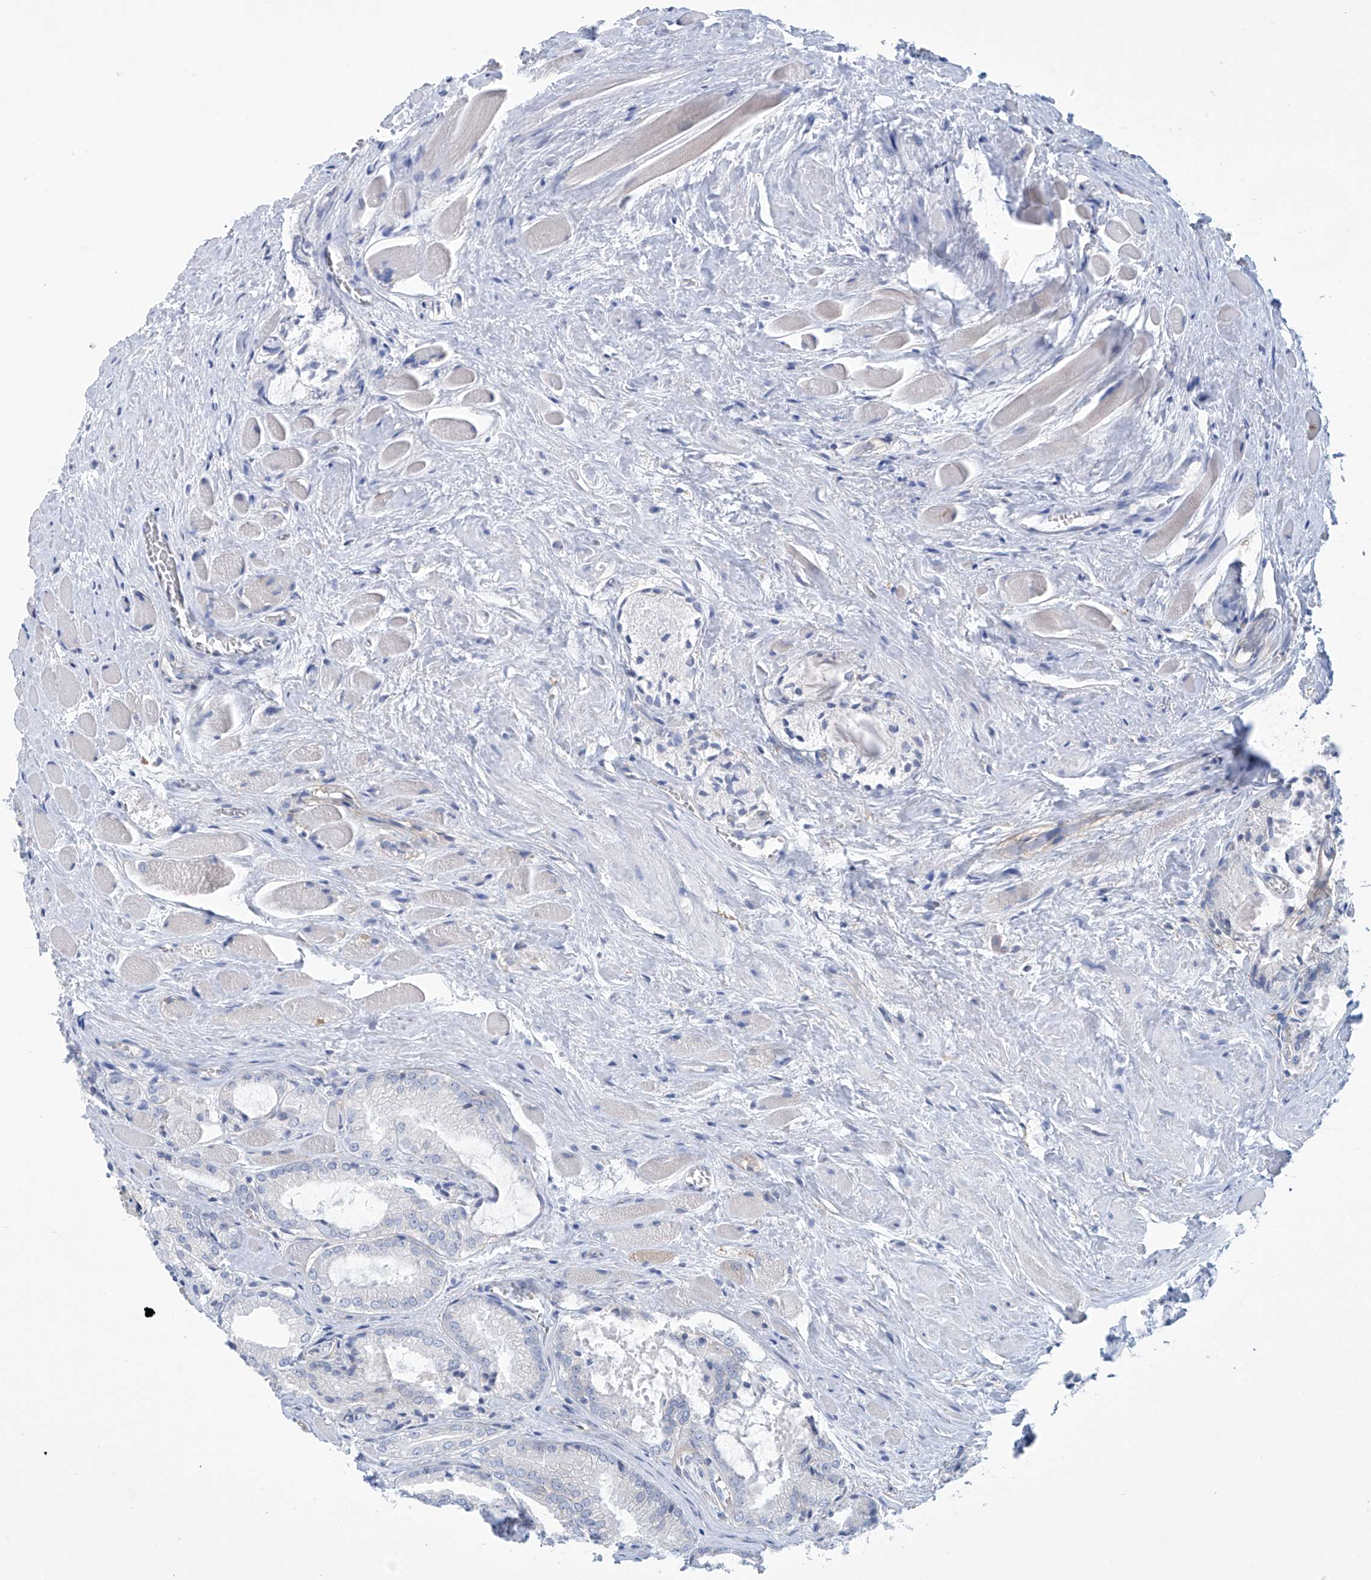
{"staining": {"intensity": "negative", "quantity": "none", "location": "none"}, "tissue": "prostate cancer", "cell_type": "Tumor cells", "image_type": "cancer", "snomed": [{"axis": "morphology", "description": "Adenocarcinoma, Low grade"}, {"axis": "topography", "description": "Prostate"}], "caption": "IHC image of neoplastic tissue: human prostate cancer (low-grade adenocarcinoma) stained with DAB reveals no significant protein staining in tumor cells.", "gene": "ABHD13", "patient": {"sex": "male", "age": 67}}